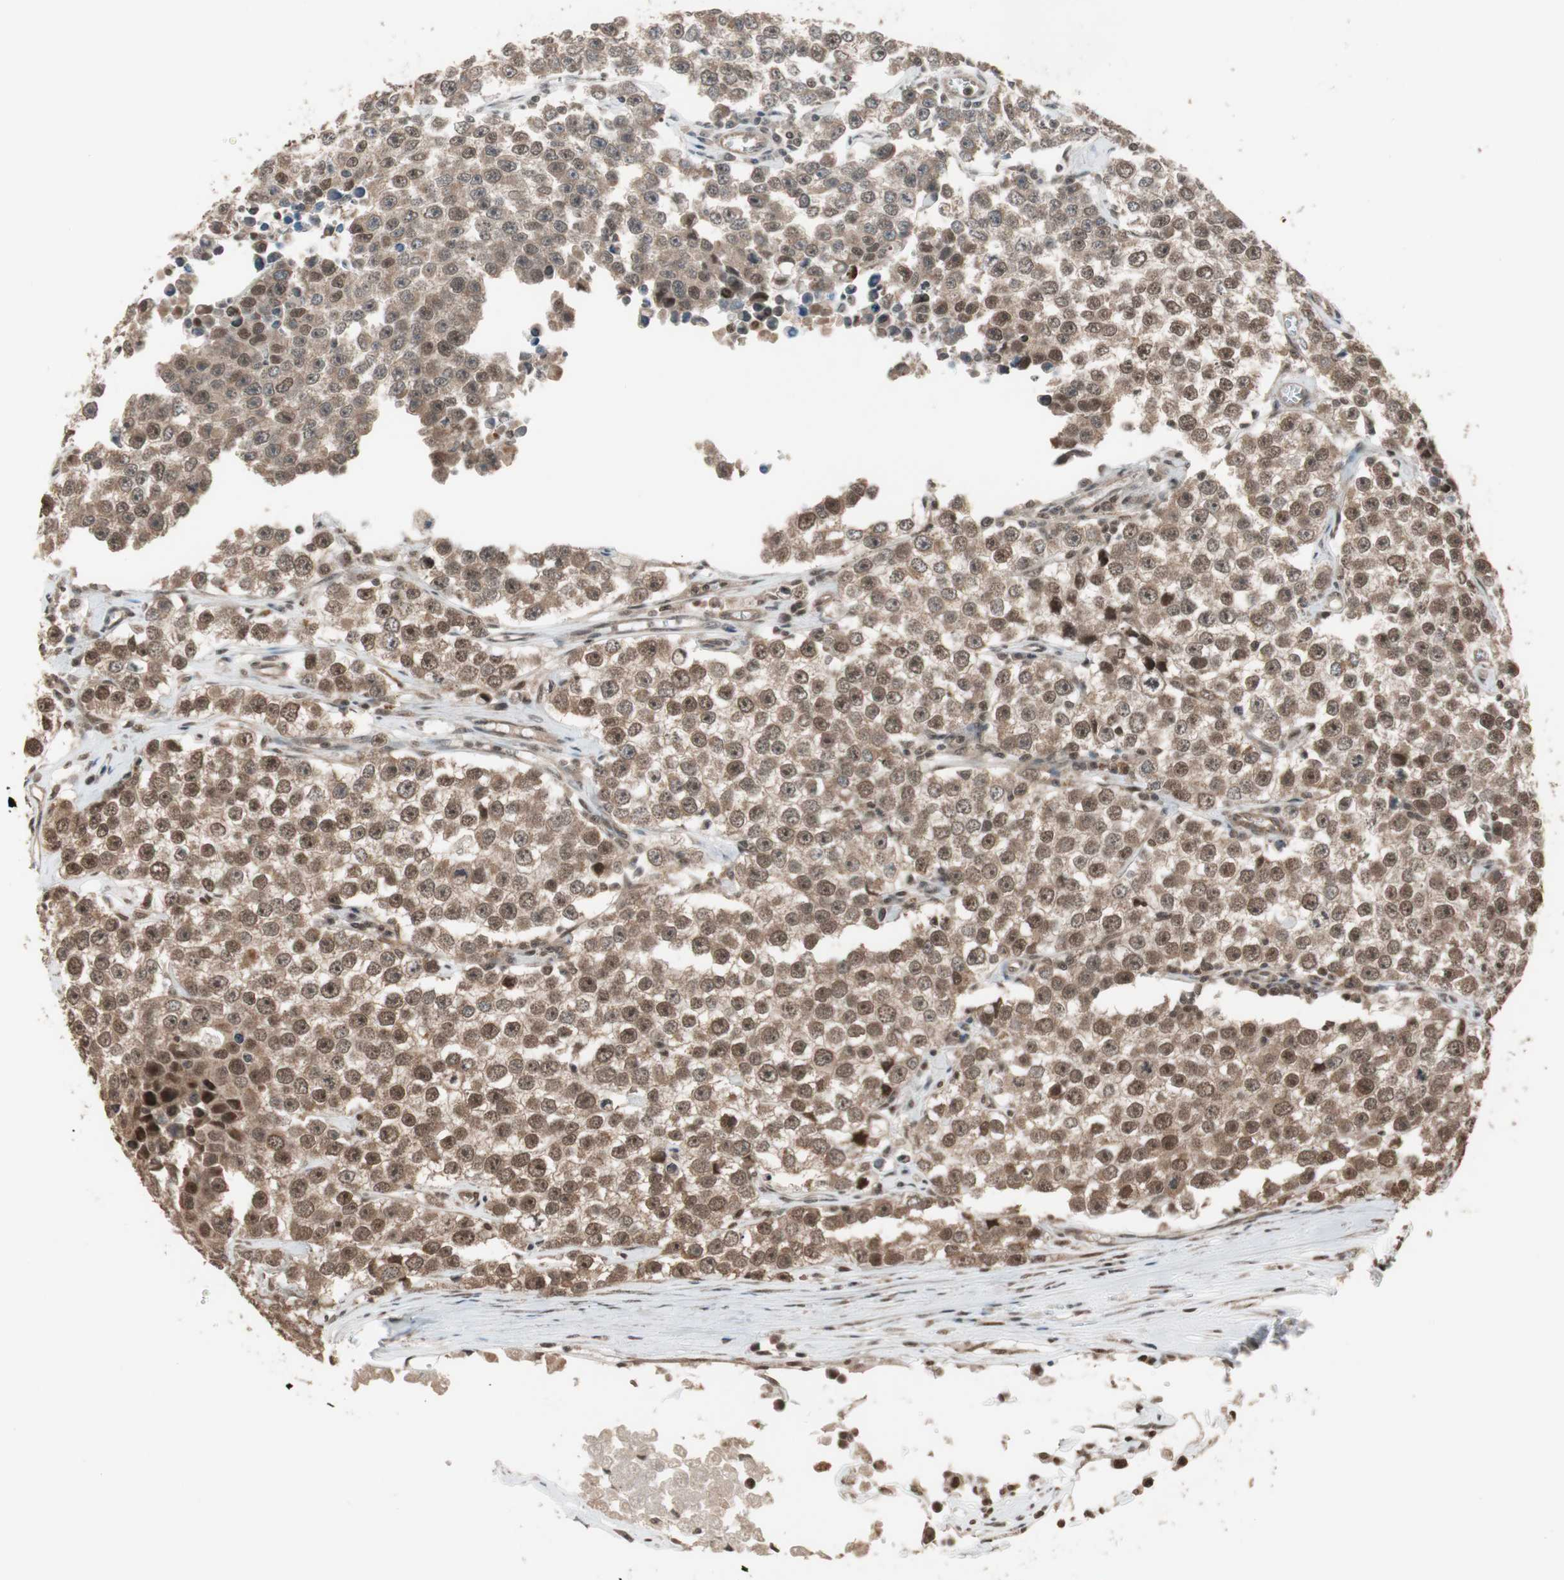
{"staining": {"intensity": "weak", "quantity": ">75%", "location": "cytoplasmic/membranous,nuclear"}, "tissue": "testis cancer", "cell_type": "Tumor cells", "image_type": "cancer", "snomed": [{"axis": "morphology", "description": "Seminoma, NOS"}, {"axis": "morphology", "description": "Carcinoma, Embryonal, NOS"}, {"axis": "topography", "description": "Testis"}], "caption": "Immunohistochemical staining of human testis cancer (seminoma) demonstrates low levels of weak cytoplasmic/membranous and nuclear positivity in approximately >75% of tumor cells.", "gene": "DRAP1", "patient": {"sex": "male", "age": 52}}